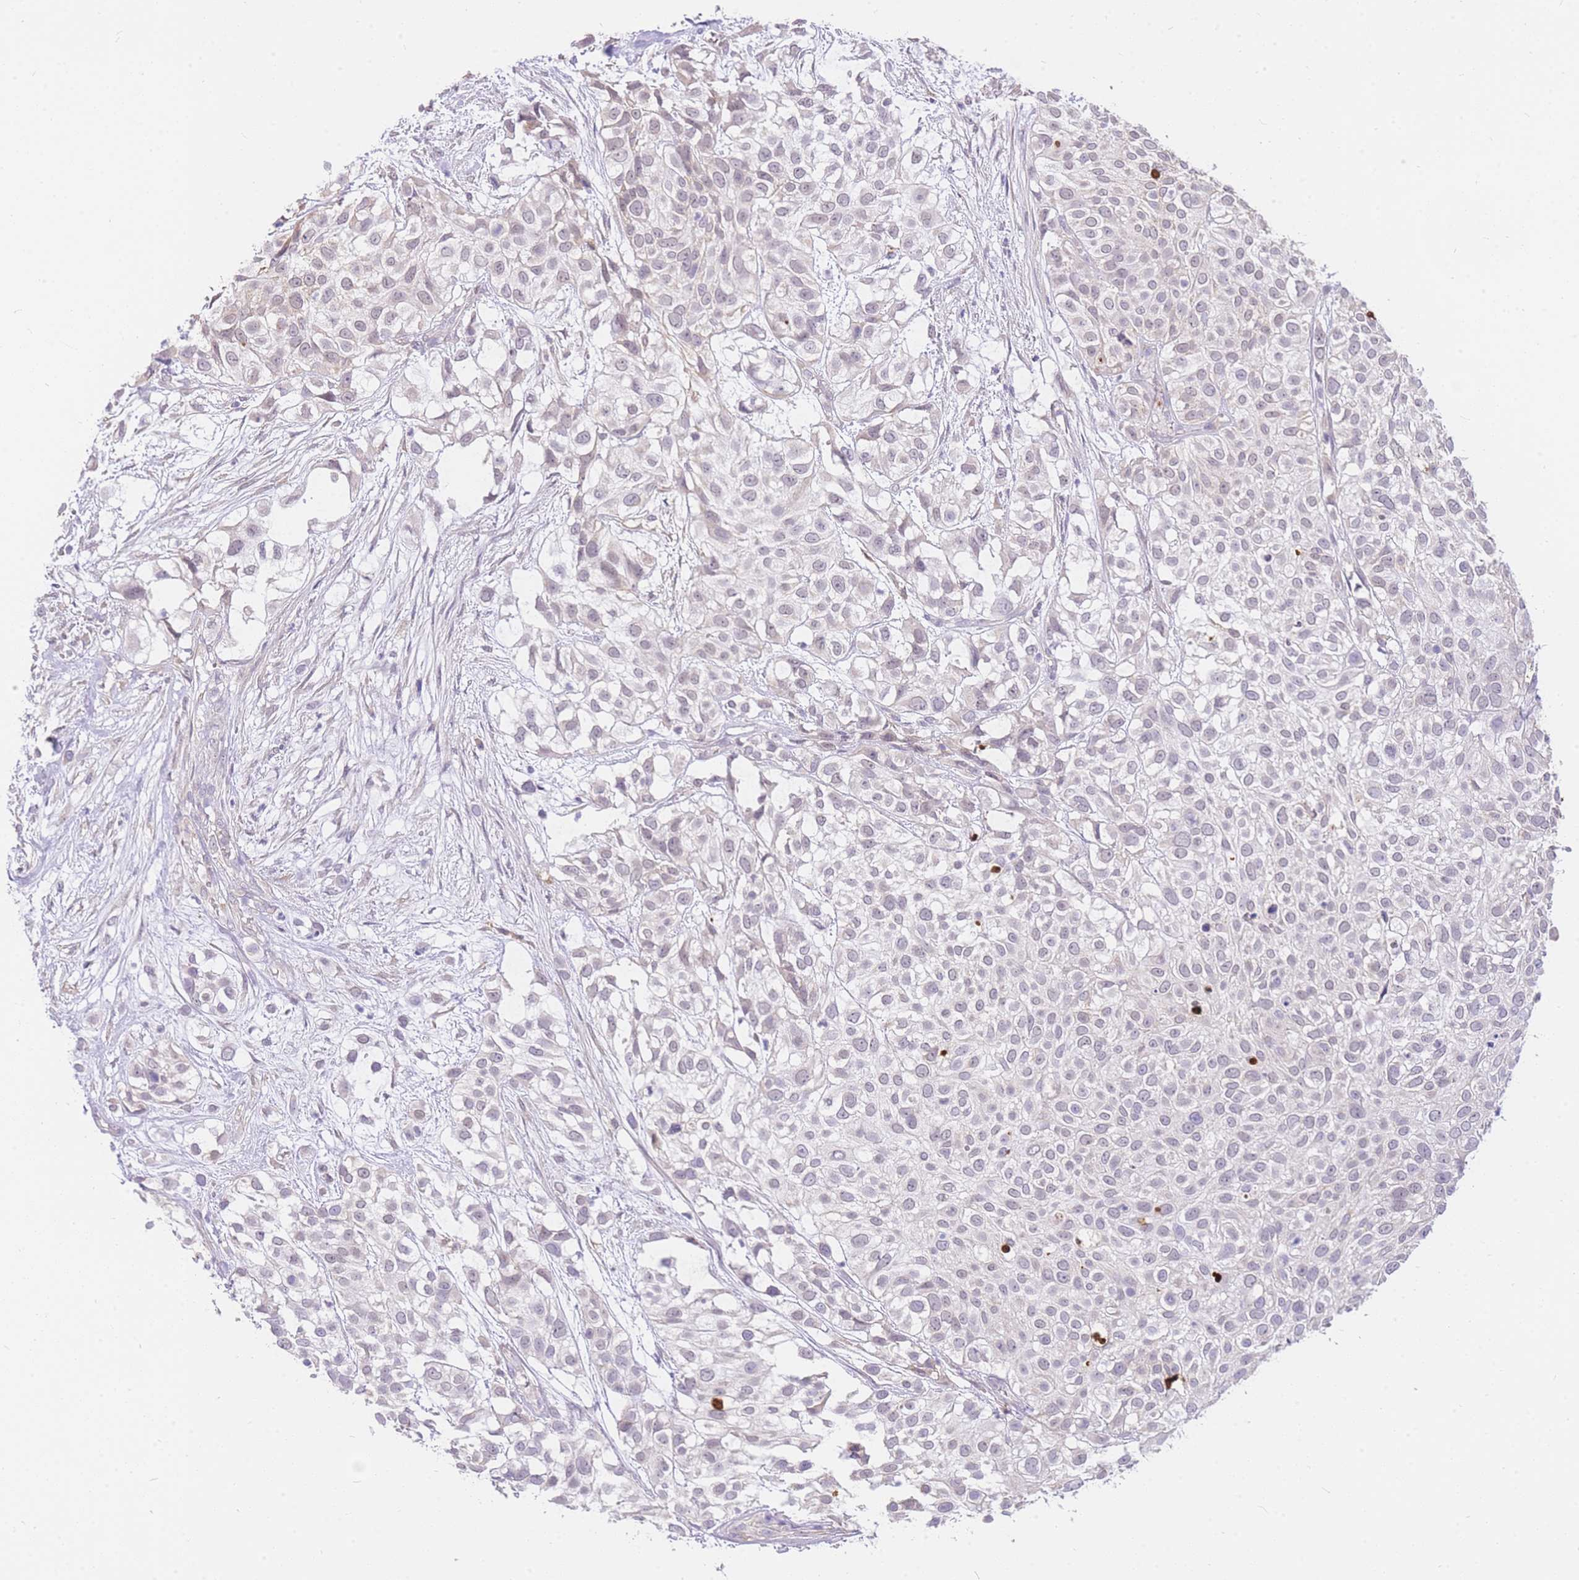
{"staining": {"intensity": "negative", "quantity": "none", "location": "none"}, "tissue": "urothelial cancer", "cell_type": "Tumor cells", "image_type": "cancer", "snomed": [{"axis": "morphology", "description": "Urothelial carcinoma, High grade"}, {"axis": "topography", "description": "Urinary bladder"}], "caption": "IHC micrograph of neoplastic tissue: urothelial carcinoma (high-grade) stained with DAB displays no significant protein staining in tumor cells.", "gene": "C2orf88", "patient": {"sex": "male", "age": 56}}